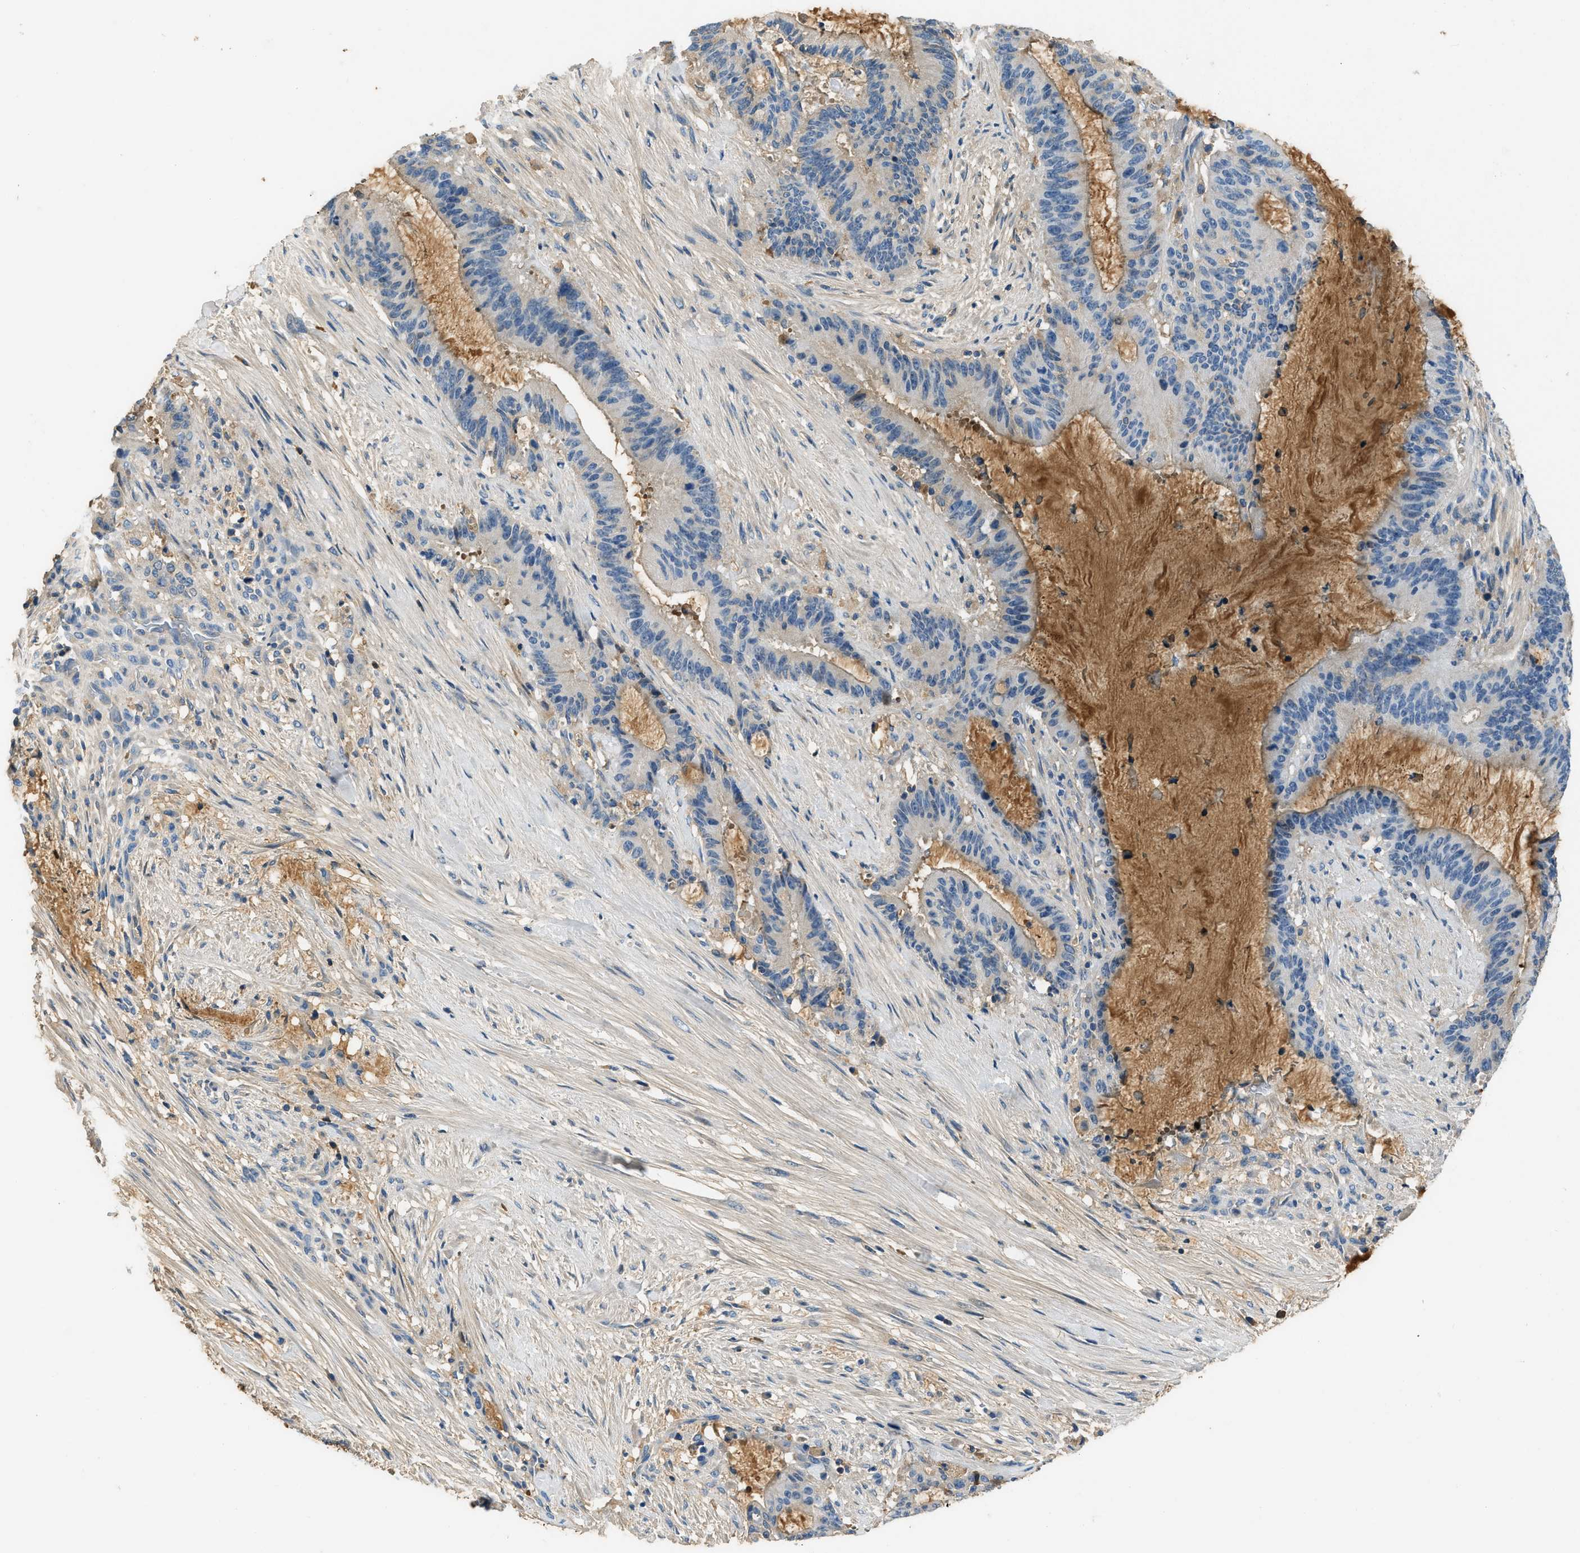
{"staining": {"intensity": "weak", "quantity": "<25%", "location": "cytoplasmic/membranous"}, "tissue": "liver cancer", "cell_type": "Tumor cells", "image_type": "cancer", "snomed": [{"axis": "morphology", "description": "Normal tissue, NOS"}, {"axis": "morphology", "description": "Cholangiocarcinoma"}, {"axis": "topography", "description": "Liver"}, {"axis": "topography", "description": "Peripheral nerve tissue"}], "caption": "This is an immunohistochemistry (IHC) histopathology image of liver cholangiocarcinoma. There is no staining in tumor cells.", "gene": "STC1", "patient": {"sex": "female", "age": 73}}